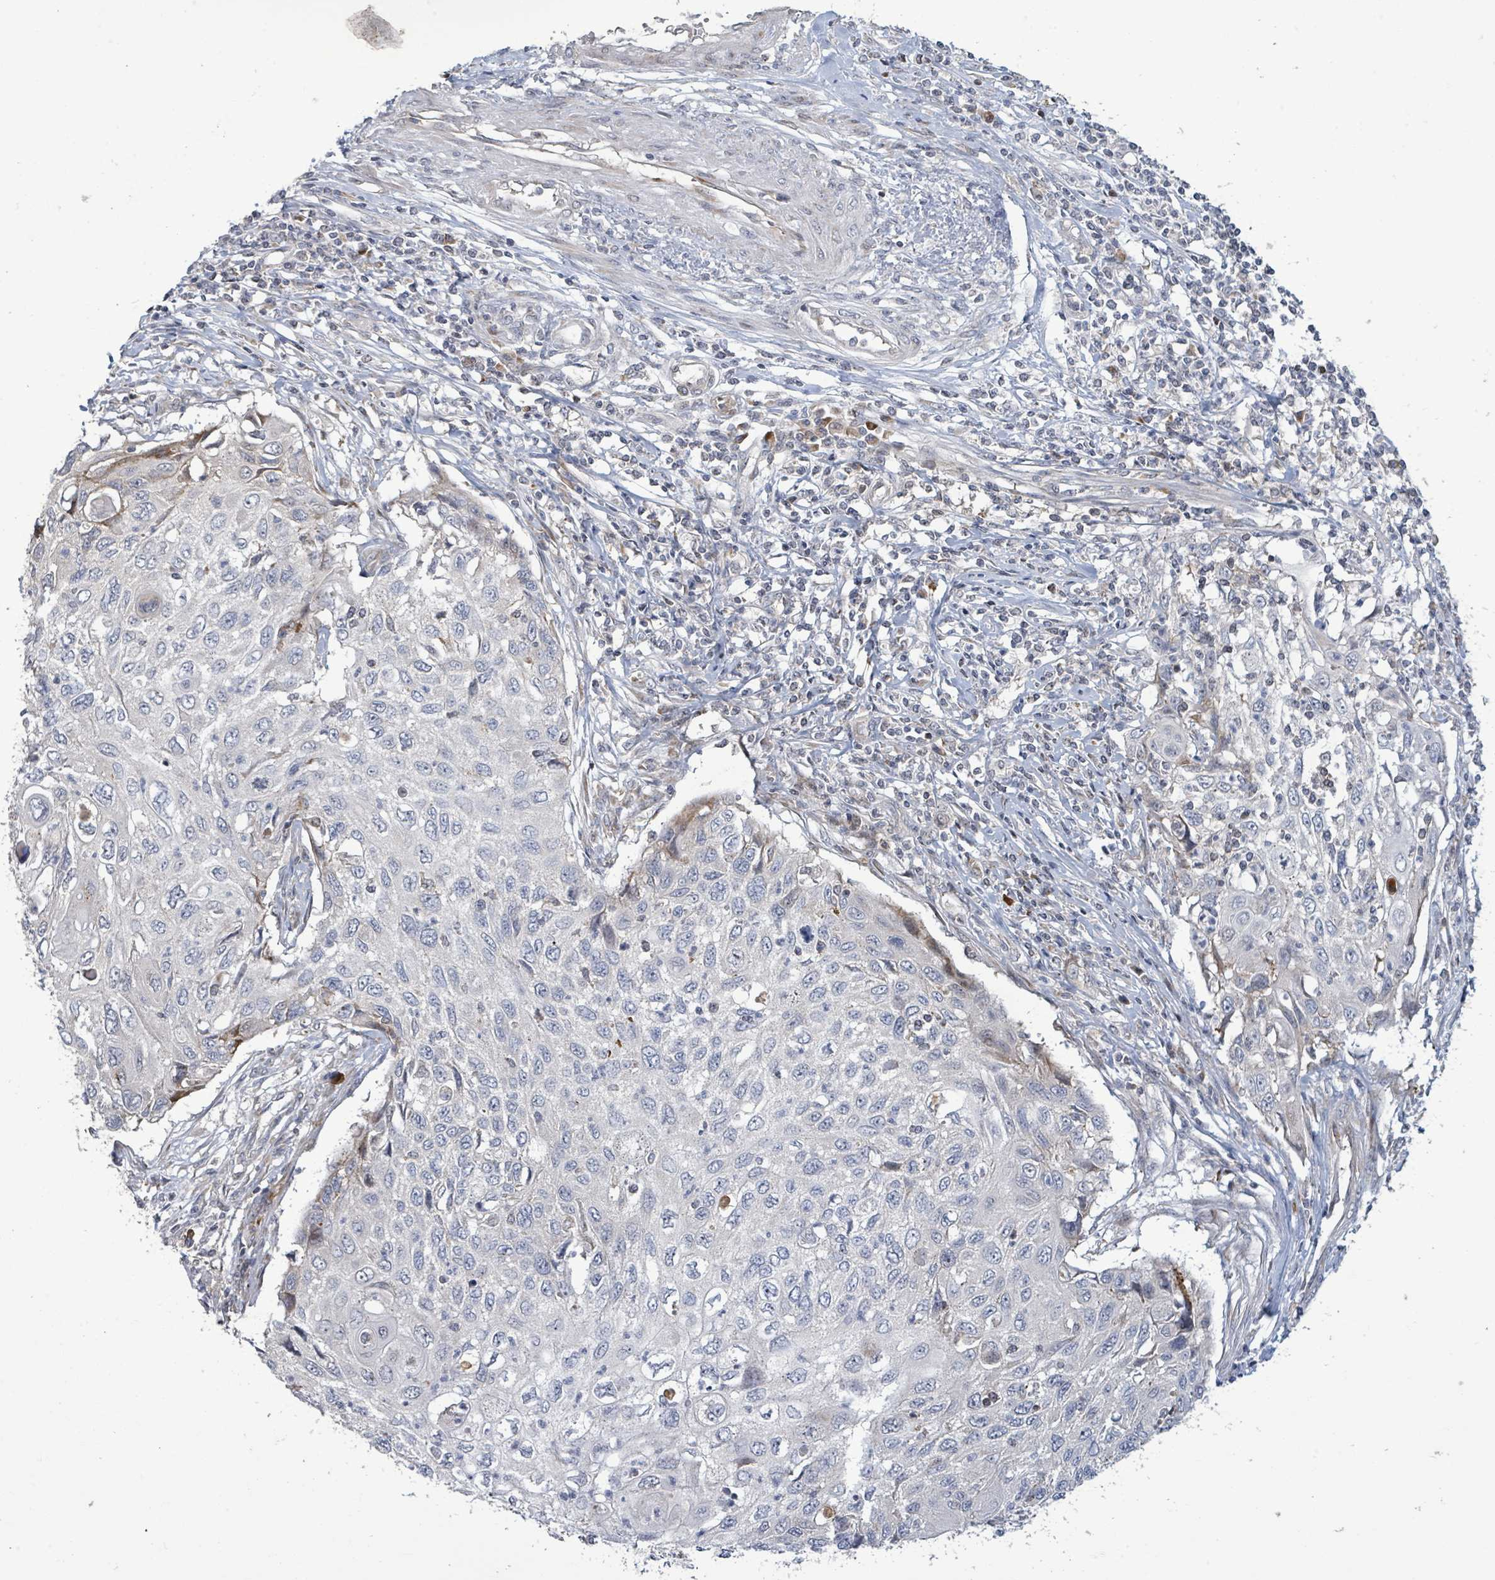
{"staining": {"intensity": "negative", "quantity": "none", "location": "none"}, "tissue": "cervical cancer", "cell_type": "Tumor cells", "image_type": "cancer", "snomed": [{"axis": "morphology", "description": "Squamous cell carcinoma, NOS"}, {"axis": "topography", "description": "Cervix"}], "caption": "Tumor cells show no significant protein expression in squamous cell carcinoma (cervical).", "gene": "LILRA4", "patient": {"sex": "female", "age": 70}}